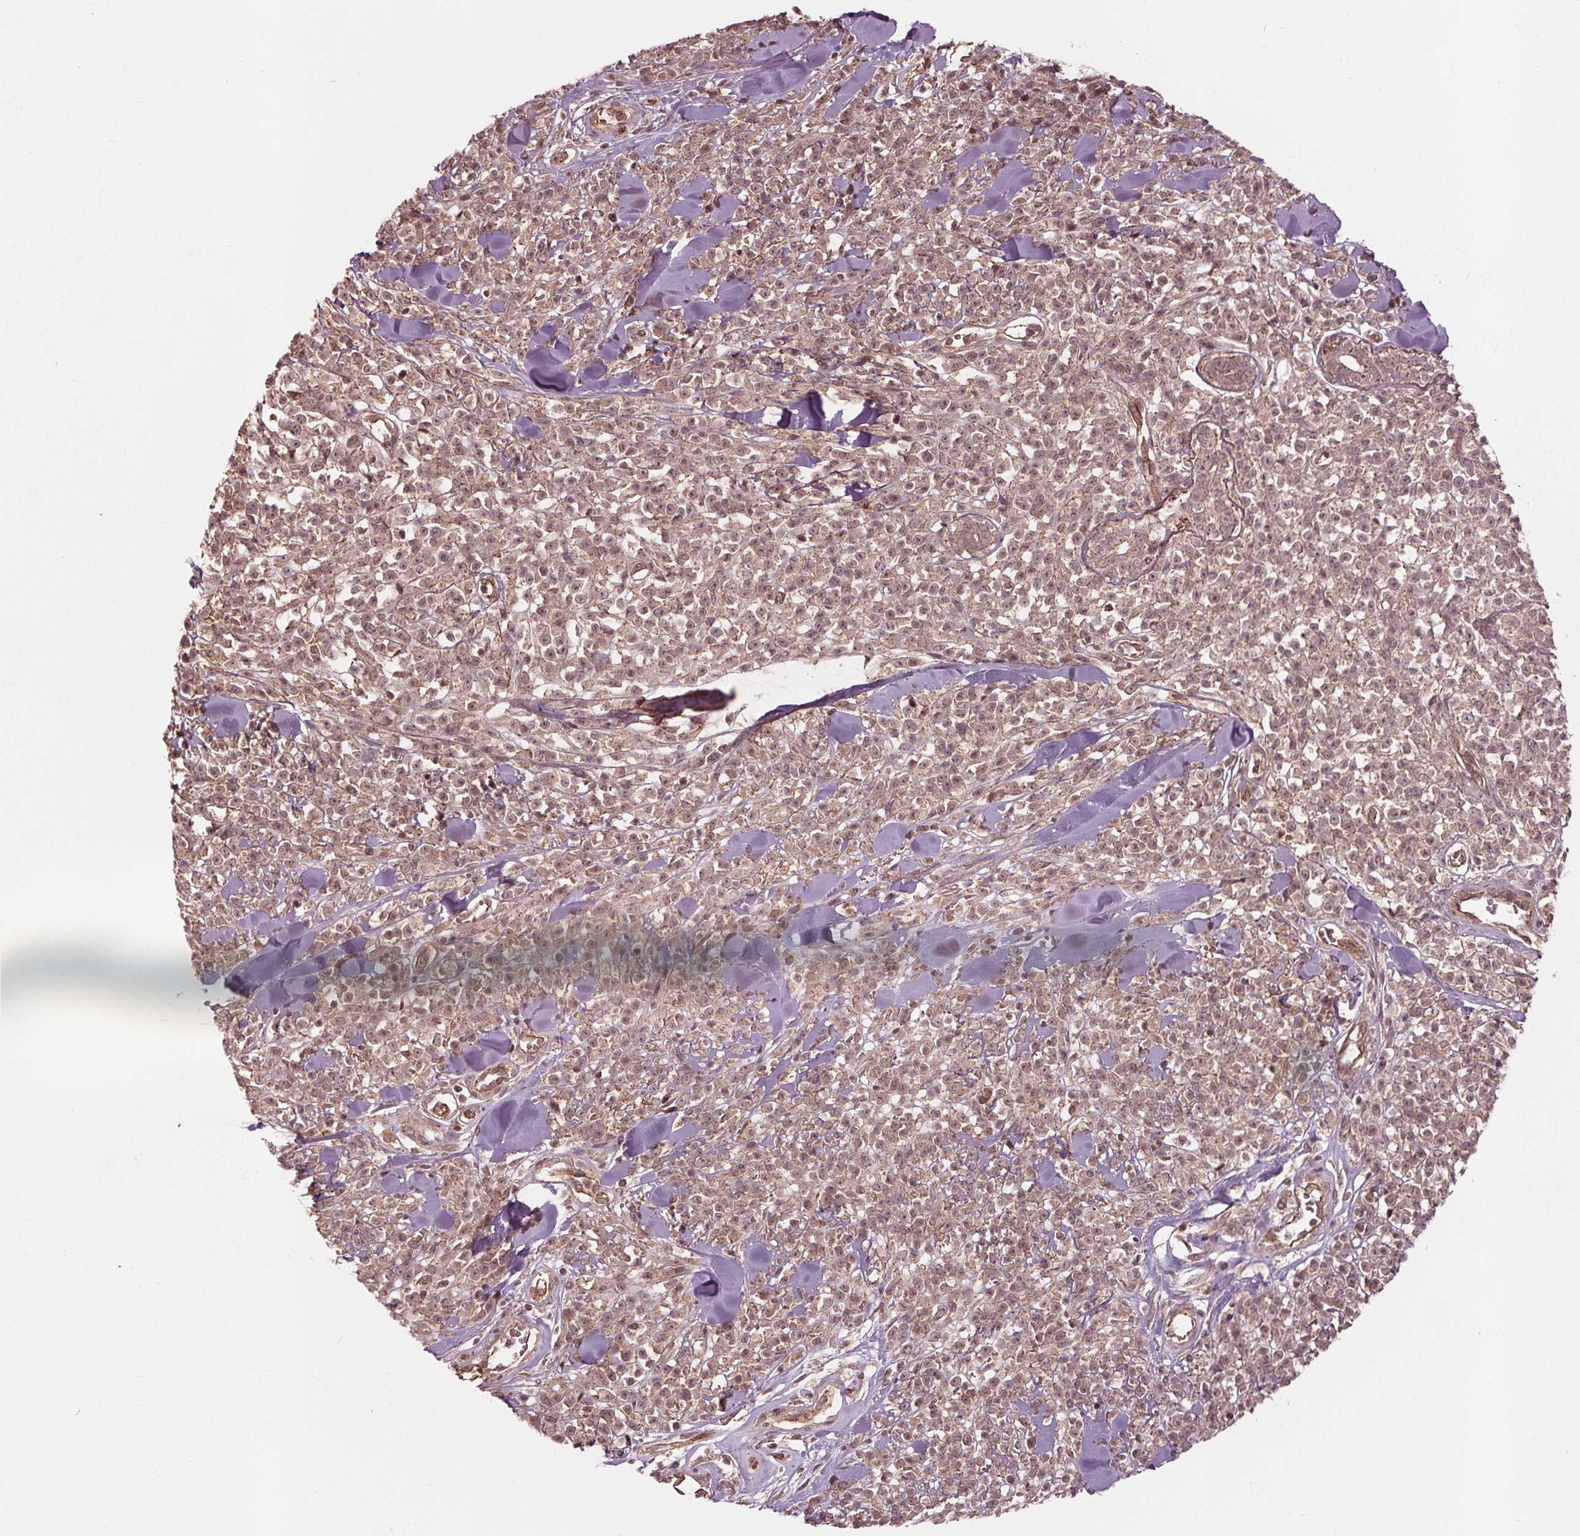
{"staining": {"intensity": "weak", "quantity": ">75%", "location": "cytoplasmic/membranous,nuclear"}, "tissue": "melanoma", "cell_type": "Tumor cells", "image_type": "cancer", "snomed": [{"axis": "morphology", "description": "Malignant melanoma, NOS"}, {"axis": "topography", "description": "Skin"}, {"axis": "topography", "description": "Skin of trunk"}], "caption": "Human melanoma stained with a brown dye demonstrates weak cytoplasmic/membranous and nuclear positive staining in approximately >75% of tumor cells.", "gene": "BTBD1", "patient": {"sex": "male", "age": 74}}